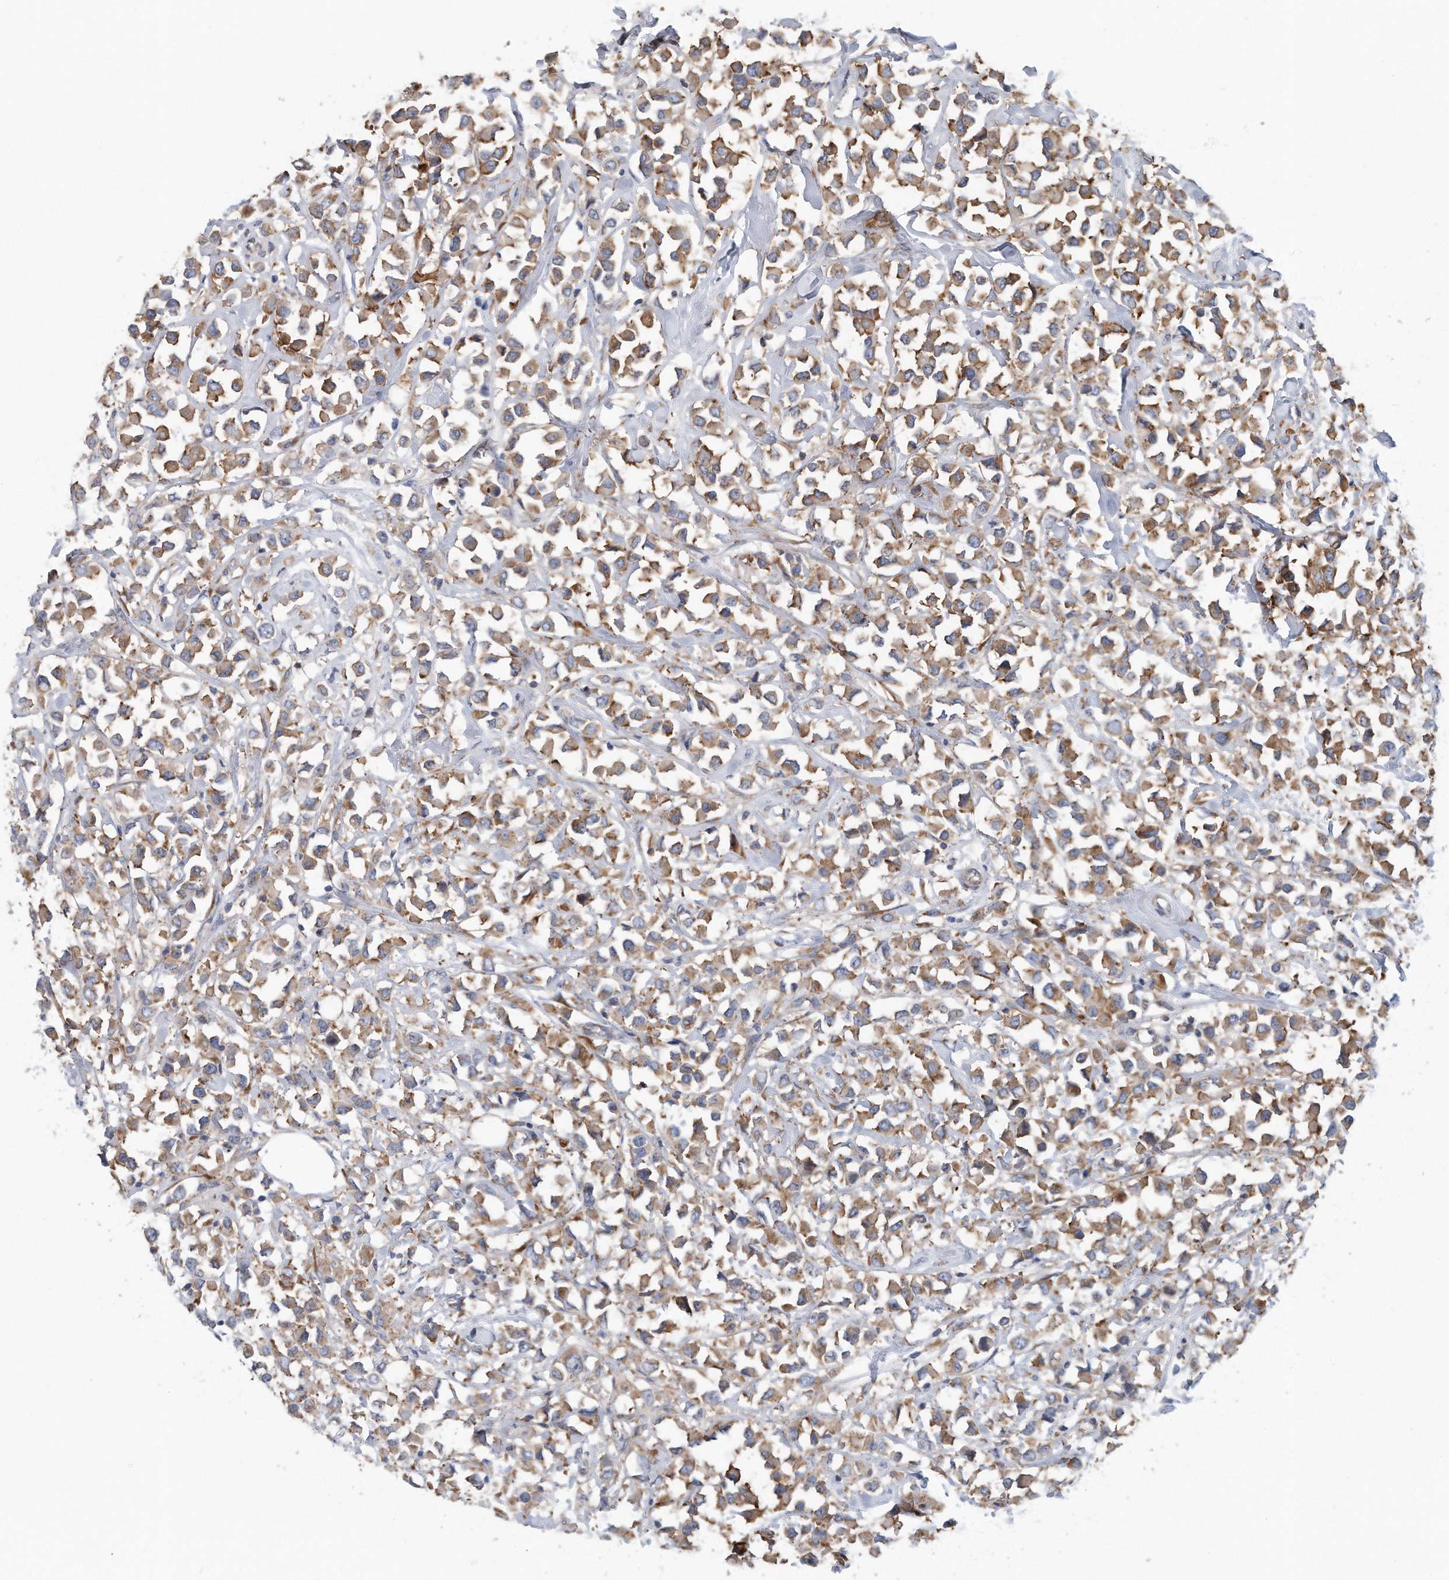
{"staining": {"intensity": "moderate", "quantity": ">75%", "location": "cytoplasmic/membranous"}, "tissue": "breast cancer", "cell_type": "Tumor cells", "image_type": "cancer", "snomed": [{"axis": "morphology", "description": "Duct carcinoma"}, {"axis": "topography", "description": "Breast"}], "caption": "Human breast cancer stained with a brown dye reveals moderate cytoplasmic/membranous positive staining in approximately >75% of tumor cells.", "gene": "RPL26L1", "patient": {"sex": "female", "age": 61}}